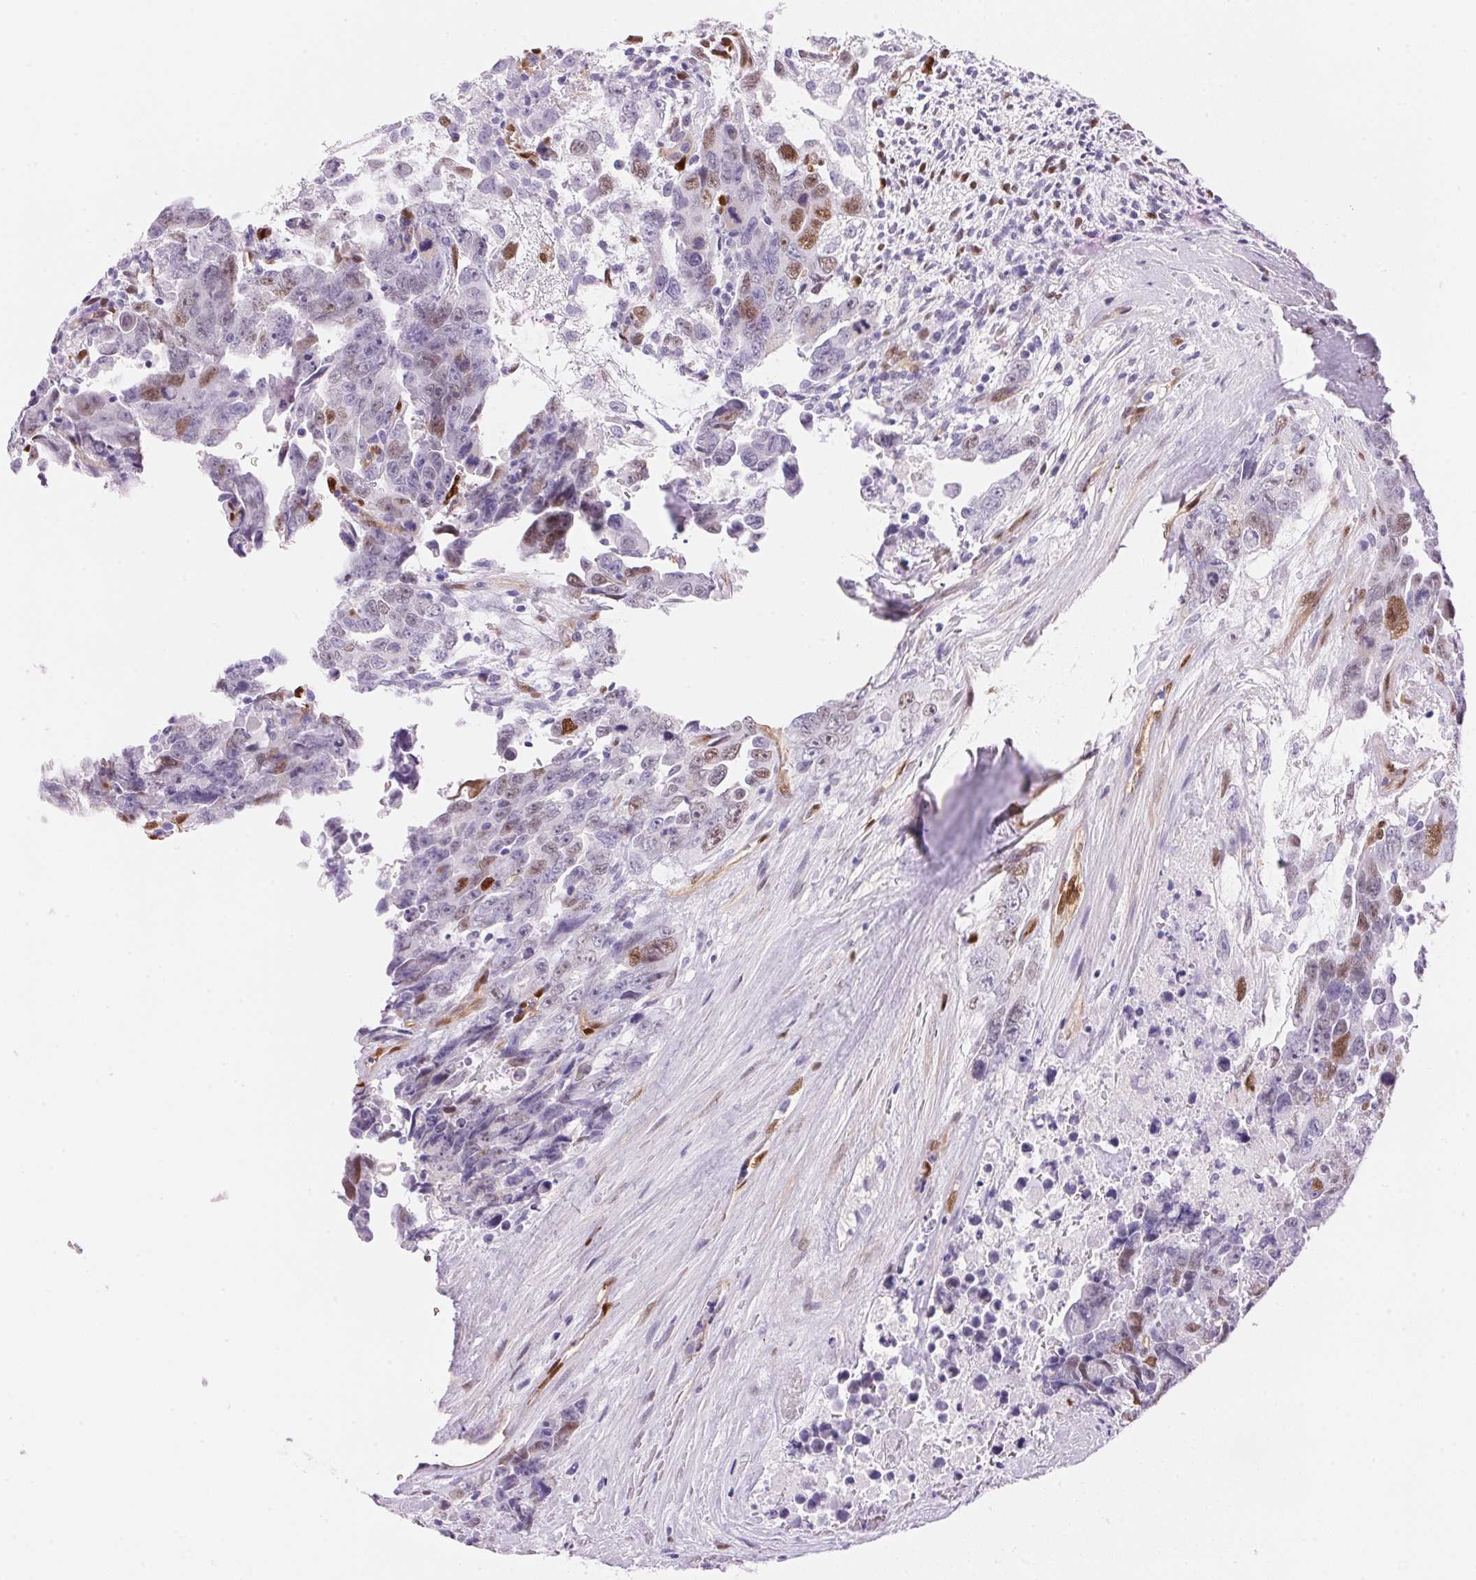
{"staining": {"intensity": "moderate", "quantity": "<25%", "location": "nuclear"}, "tissue": "testis cancer", "cell_type": "Tumor cells", "image_type": "cancer", "snomed": [{"axis": "morphology", "description": "Carcinoma, Embryonal, NOS"}, {"axis": "topography", "description": "Testis"}], "caption": "Immunohistochemistry of human testis cancer (embryonal carcinoma) shows low levels of moderate nuclear positivity in approximately <25% of tumor cells.", "gene": "SMTN", "patient": {"sex": "male", "age": 24}}